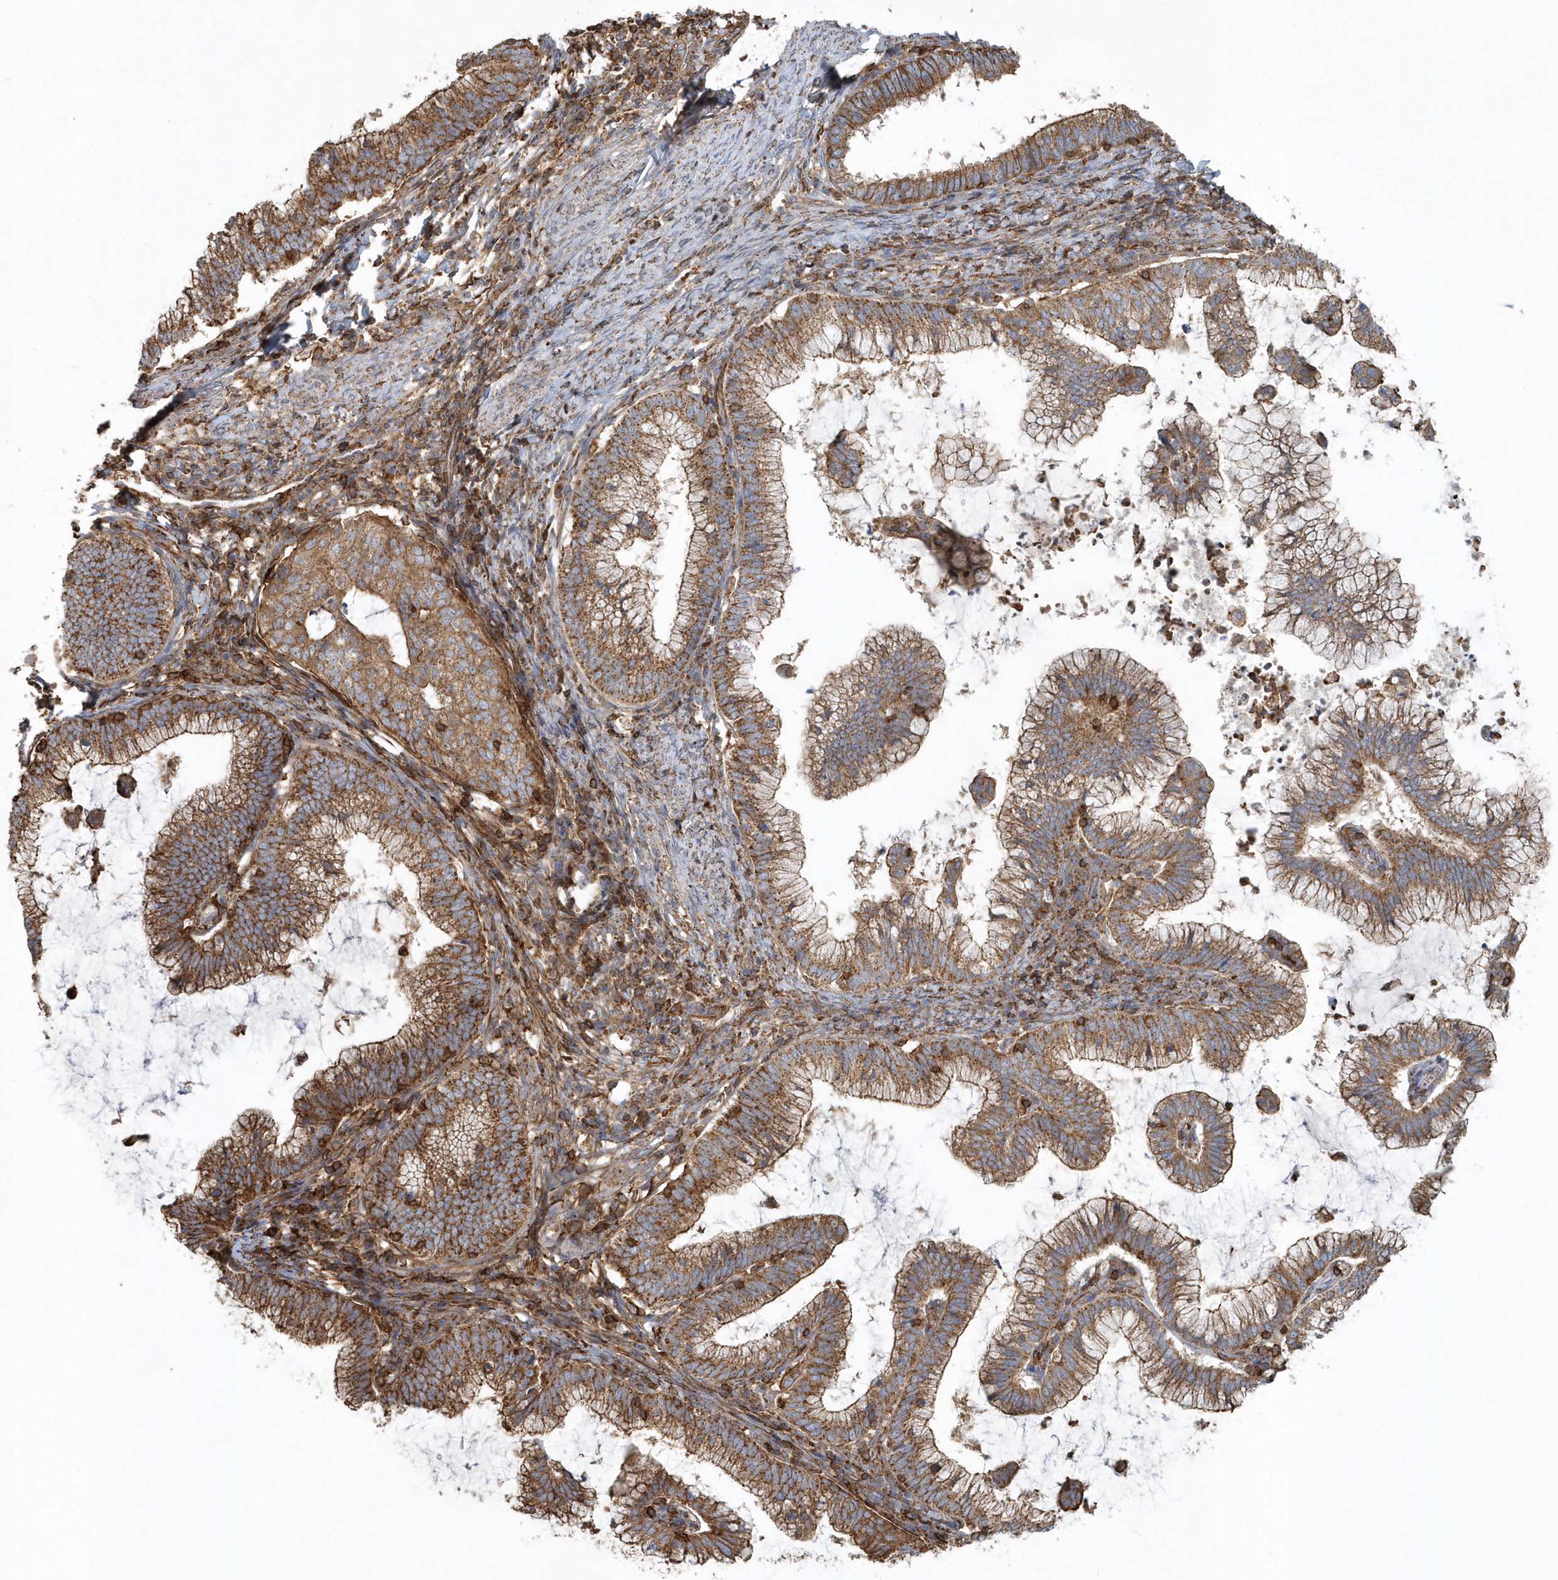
{"staining": {"intensity": "moderate", "quantity": ">75%", "location": "cytoplasmic/membranous"}, "tissue": "cervical cancer", "cell_type": "Tumor cells", "image_type": "cancer", "snomed": [{"axis": "morphology", "description": "Adenocarcinoma, NOS"}, {"axis": "topography", "description": "Cervix"}], "caption": "IHC (DAB) staining of adenocarcinoma (cervical) exhibits moderate cytoplasmic/membranous protein expression in approximately >75% of tumor cells.", "gene": "MMUT", "patient": {"sex": "female", "age": 36}}